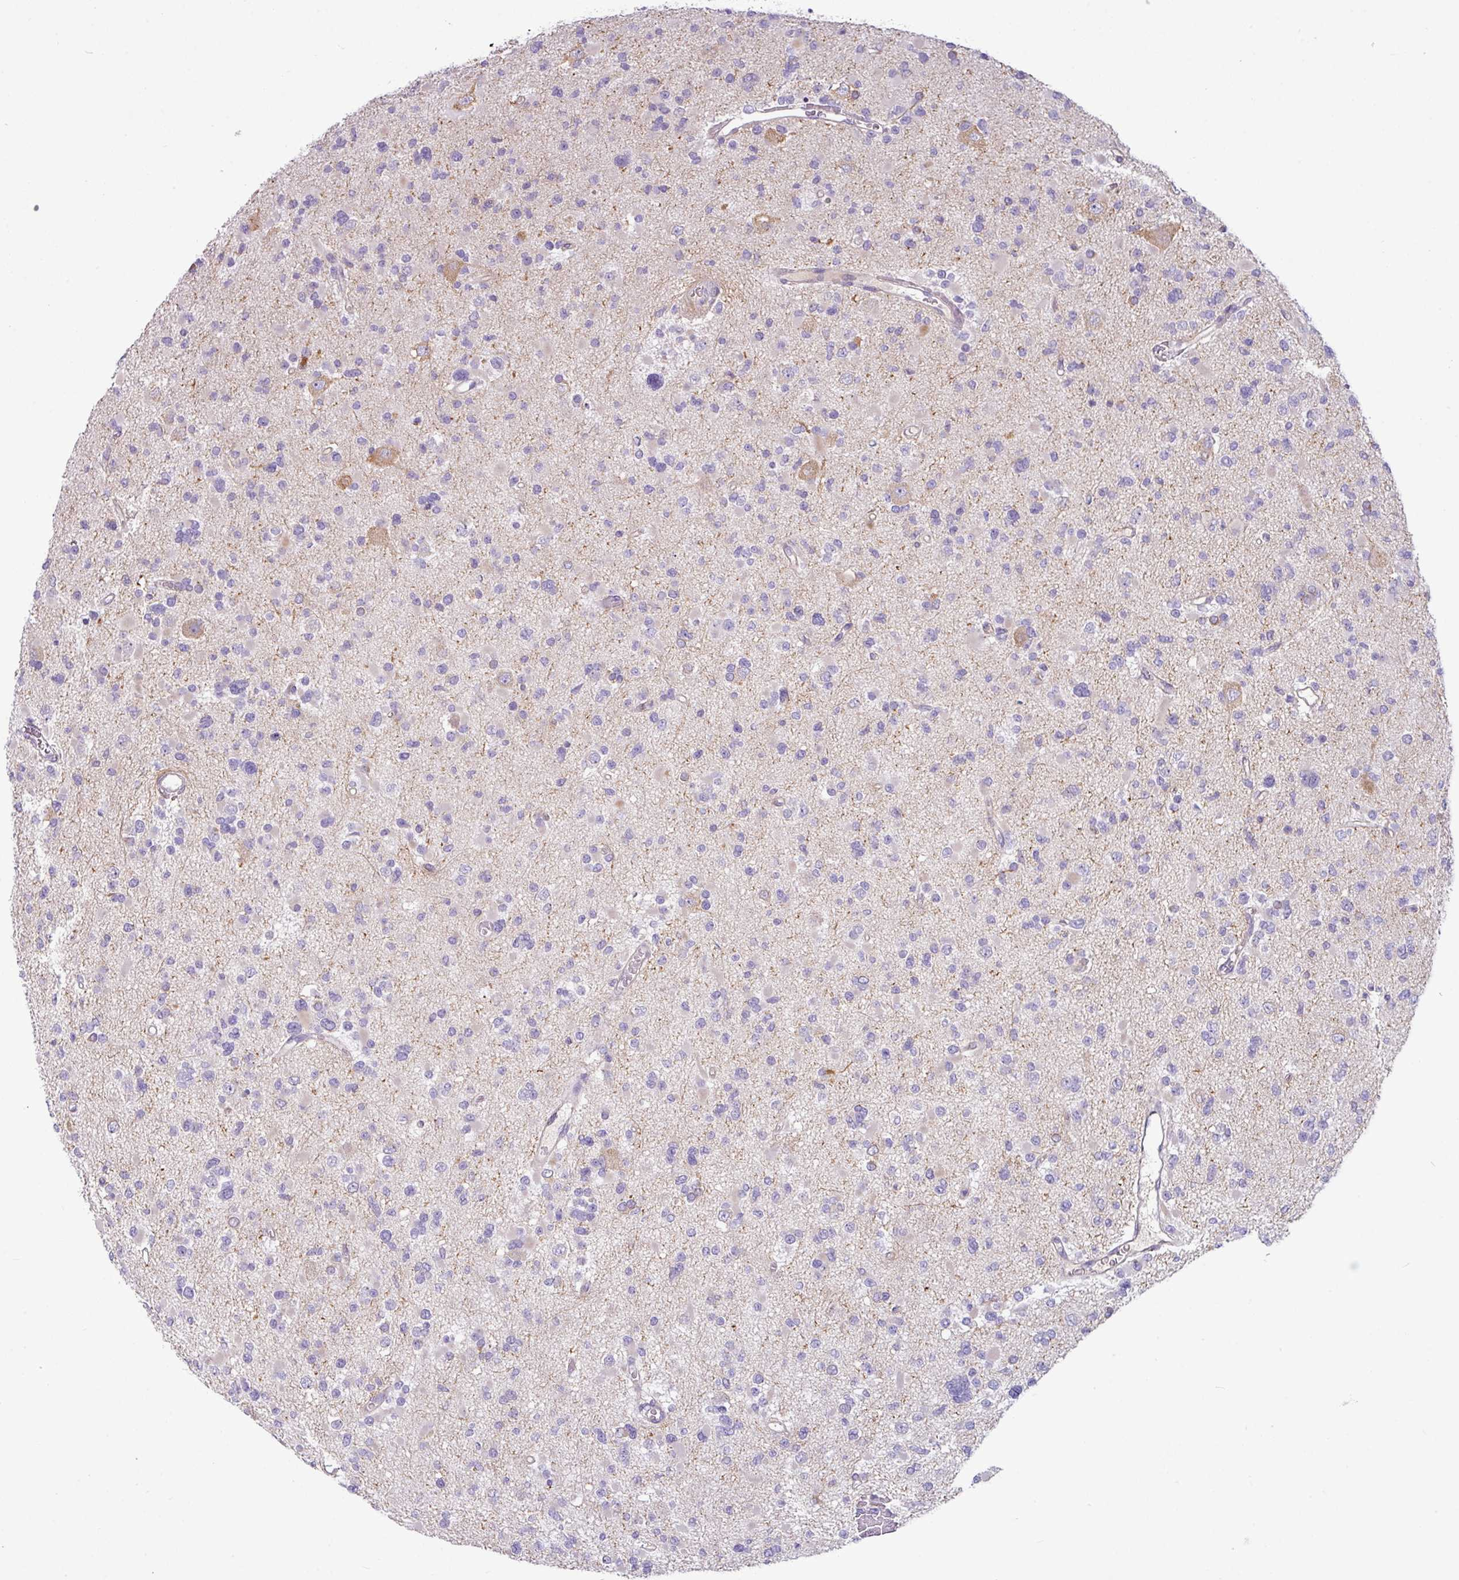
{"staining": {"intensity": "negative", "quantity": "none", "location": "none"}, "tissue": "glioma", "cell_type": "Tumor cells", "image_type": "cancer", "snomed": [{"axis": "morphology", "description": "Glioma, malignant, Low grade"}, {"axis": "topography", "description": "Brain"}], "caption": "Histopathology image shows no protein staining in tumor cells of malignant low-grade glioma tissue.", "gene": "ZNF524", "patient": {"sex": "female", "age": 22}}